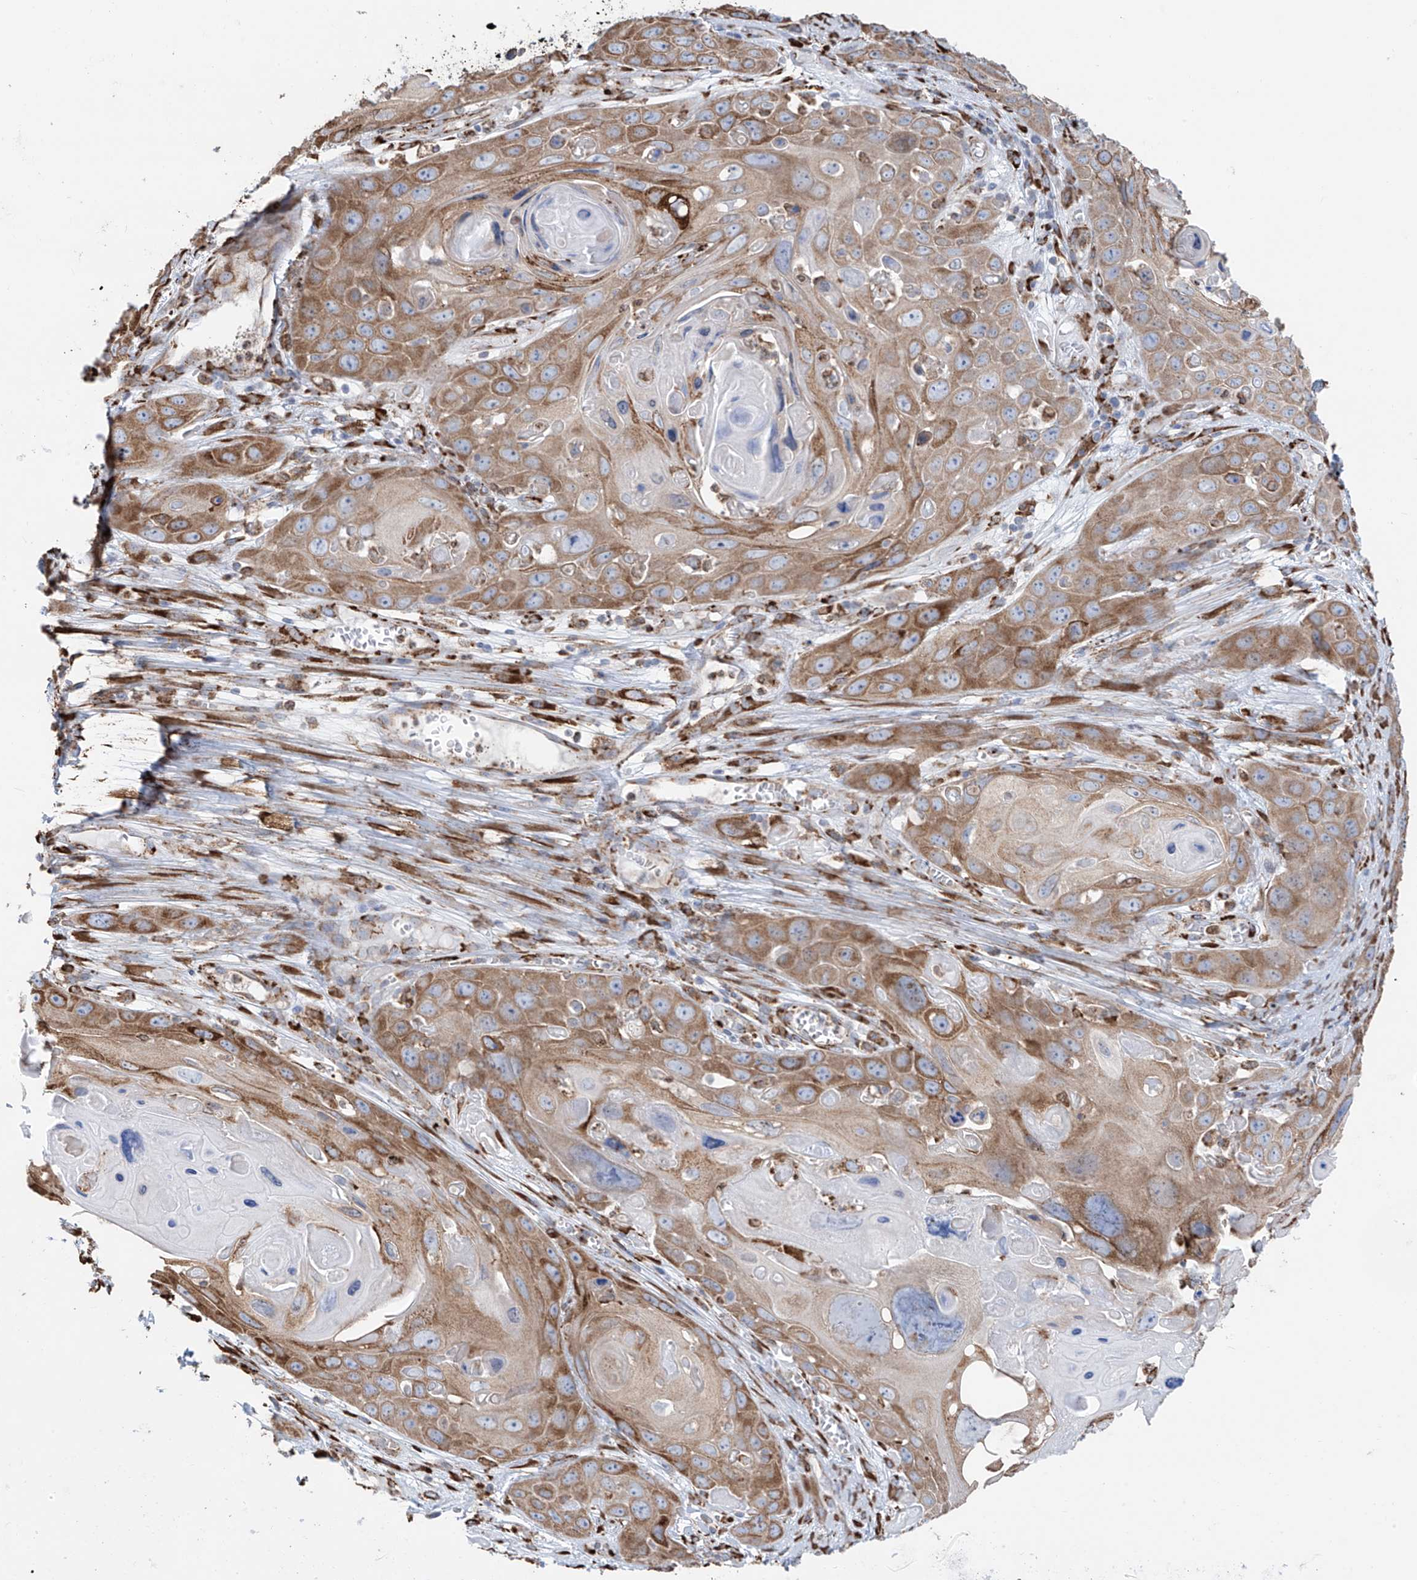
{"staining": {"intensity": "moderate", "quantity": ">75%", "location": "cytoplasmic/membranous"}, "tissue": "skin cancer", "cell_type": "Tumor cells", "image_type": "cancer", "snomed": [{"axis": "morphology", "description": "Squamous cell carcinoma, NOS"}, {"axis": "topography", "description": "Skin"}], "caption": "IHC image of neoplastic tissue: skin squamous cell carcinoma stained using immunohistochemistry (IHC) shows medium levels of moderate protein expression localized specifically in the cytoplasmic/membranous of tumor cells, appearing as a cytoplasmic/membranous brown color.", "gene": "ZNF354C", "patient": {"sex": "male", "age": 55}}